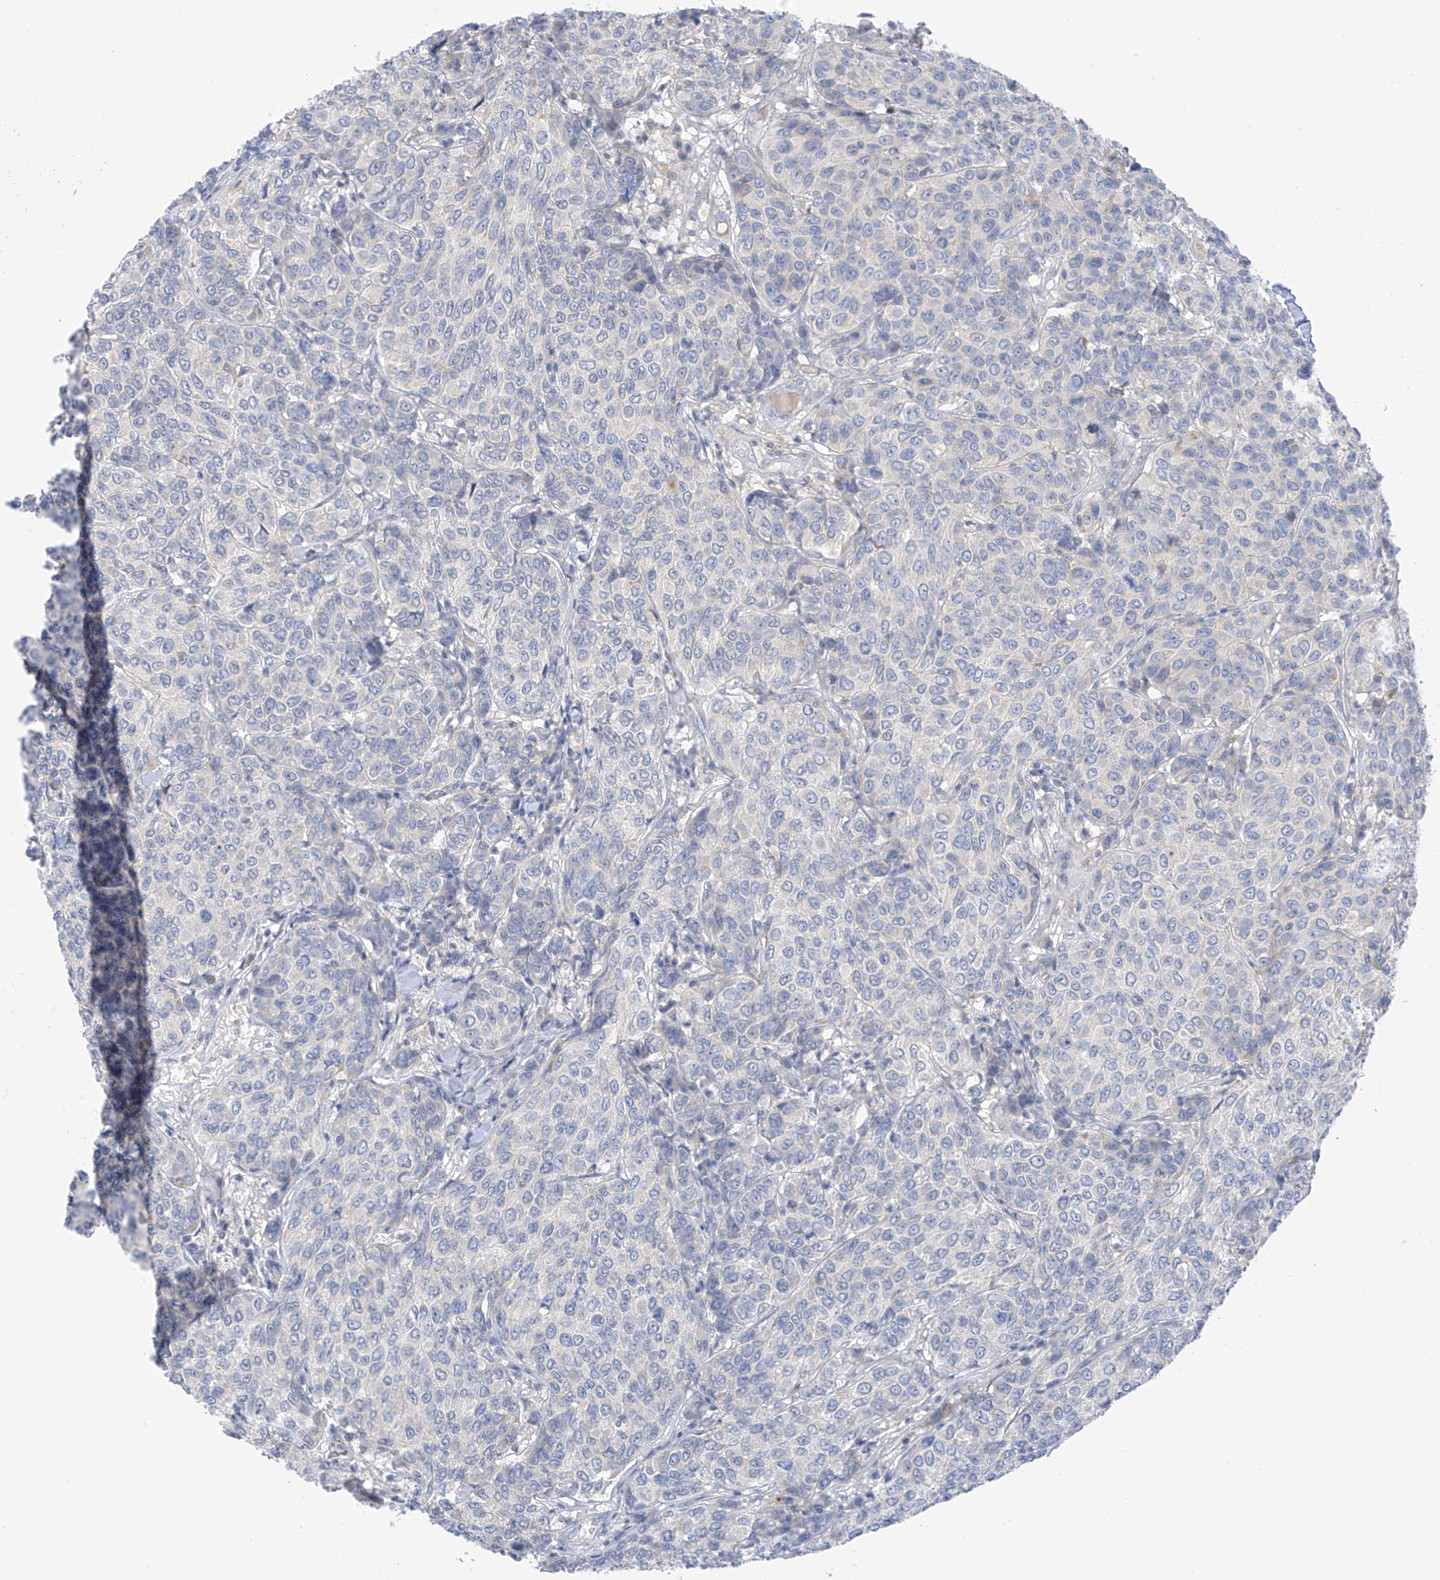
{"staining": {"intensity": "negative", "quantity": "none", "location": "none"}, "tissue": "breast cancer", "cell_type": "Tumor cells", "image_type": "cancer", "snomed": [{"axis": "morphology", "description": "Duct carcinoma"}, {"axis": "topography", "description": "Breast"}], "caption": "This is an IHC photomicrograph of human breast cancer. There is no positivity in tumor cells.", "gene": "SLC6A12", "patient": {"sex": "female", "age": 55}}